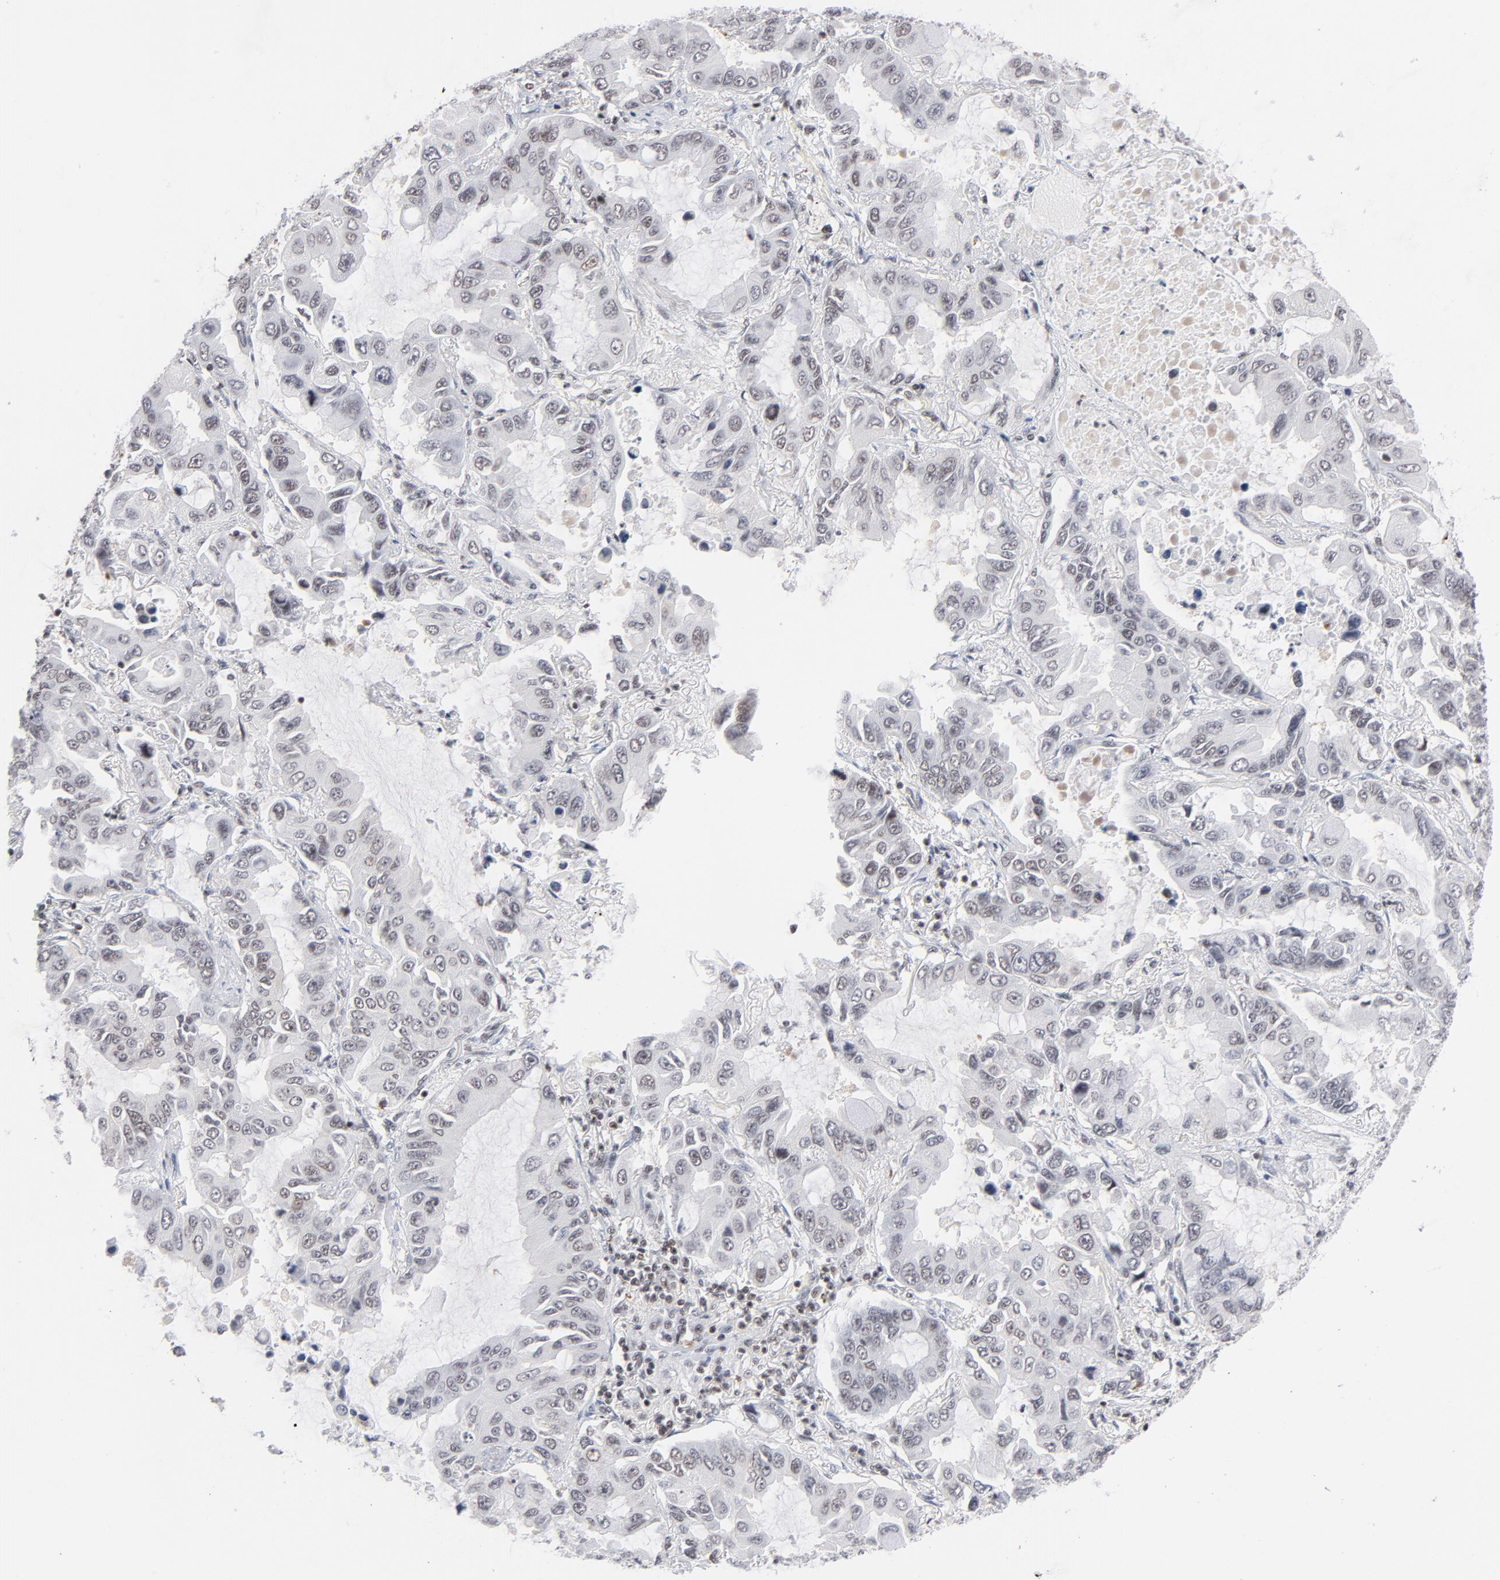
{"staining": {"intensity": "weak", "quantity": "<25%", "location": "nuclear"}, "tissue": "lung cancer", "cell_type": "Tumor cells", "image_type": "cancer", "snomed": [{"axis": "morphology", "description": "Adenocarcinoma, NOS"}, {"axis": "topography", "description": "Lung"}], "caption": "Lung cancer stained for a protein using IHC exhibits no staining tumor cells.", "gene": "ZNF143", "patient": {"sex": "male", "age": 64}}